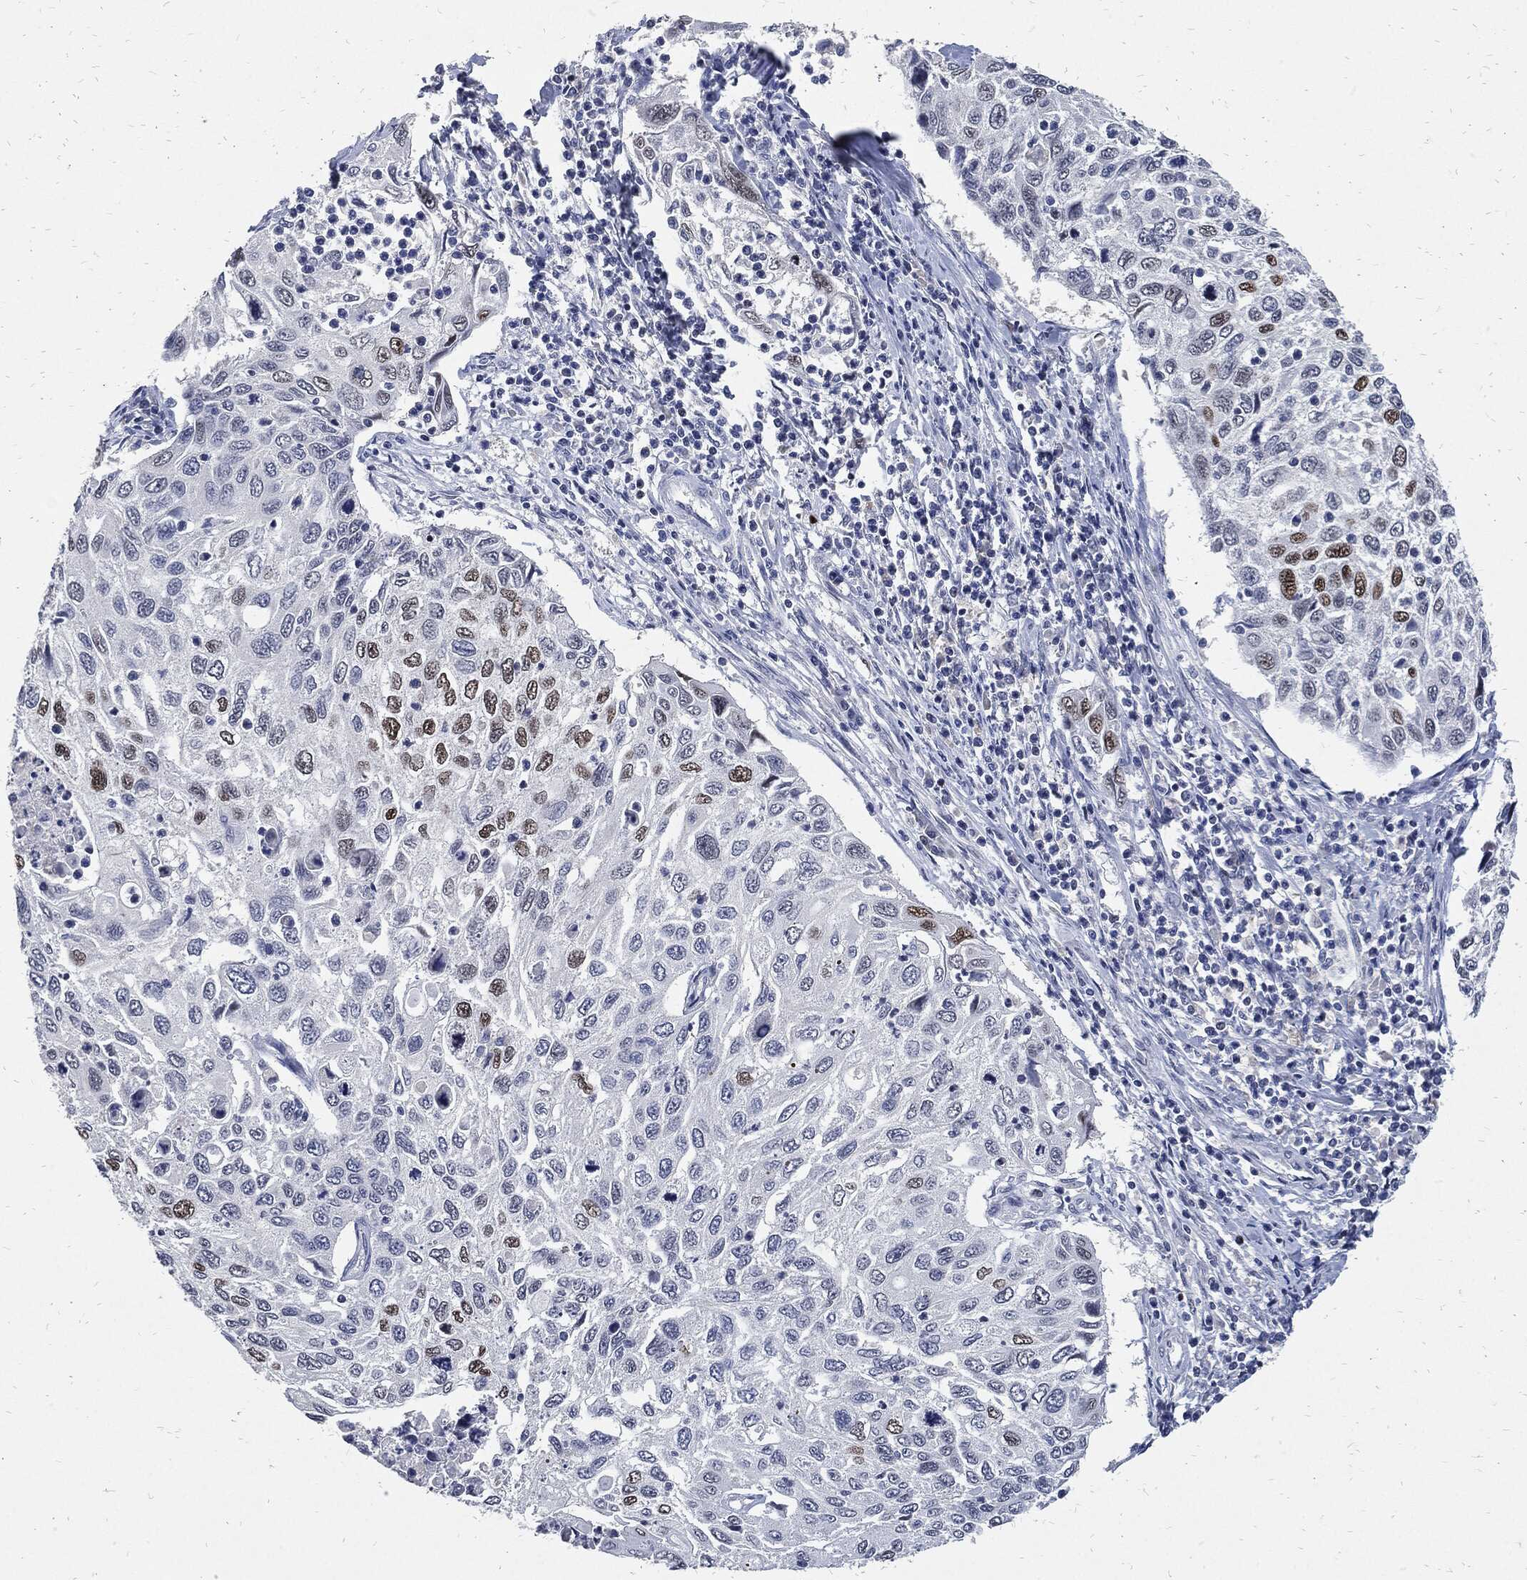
{"staining": {"intensity": "strong", "quantity": "<25%", "location": "nuclear"}, "tissue": "cervical cancer", "cell_type": "Tumor cells", "image_type": "cancer", "snomed": [{"axis": "morphology", "description": "Squamous cell carcinoma, NOS"}, {"axis": "topography", "description": "Cervix"}], "caption": "Immunohistochemistry image of neoplastic tissue: human cervical cancer stained using immunohistochemistry reveals medium levels of strong protein expression localized specifically in the nuclear of tumor cells, appearing as a nuclear brown color.", "gene": "JUN", "patient": {"sex": "female", "age": 70}}